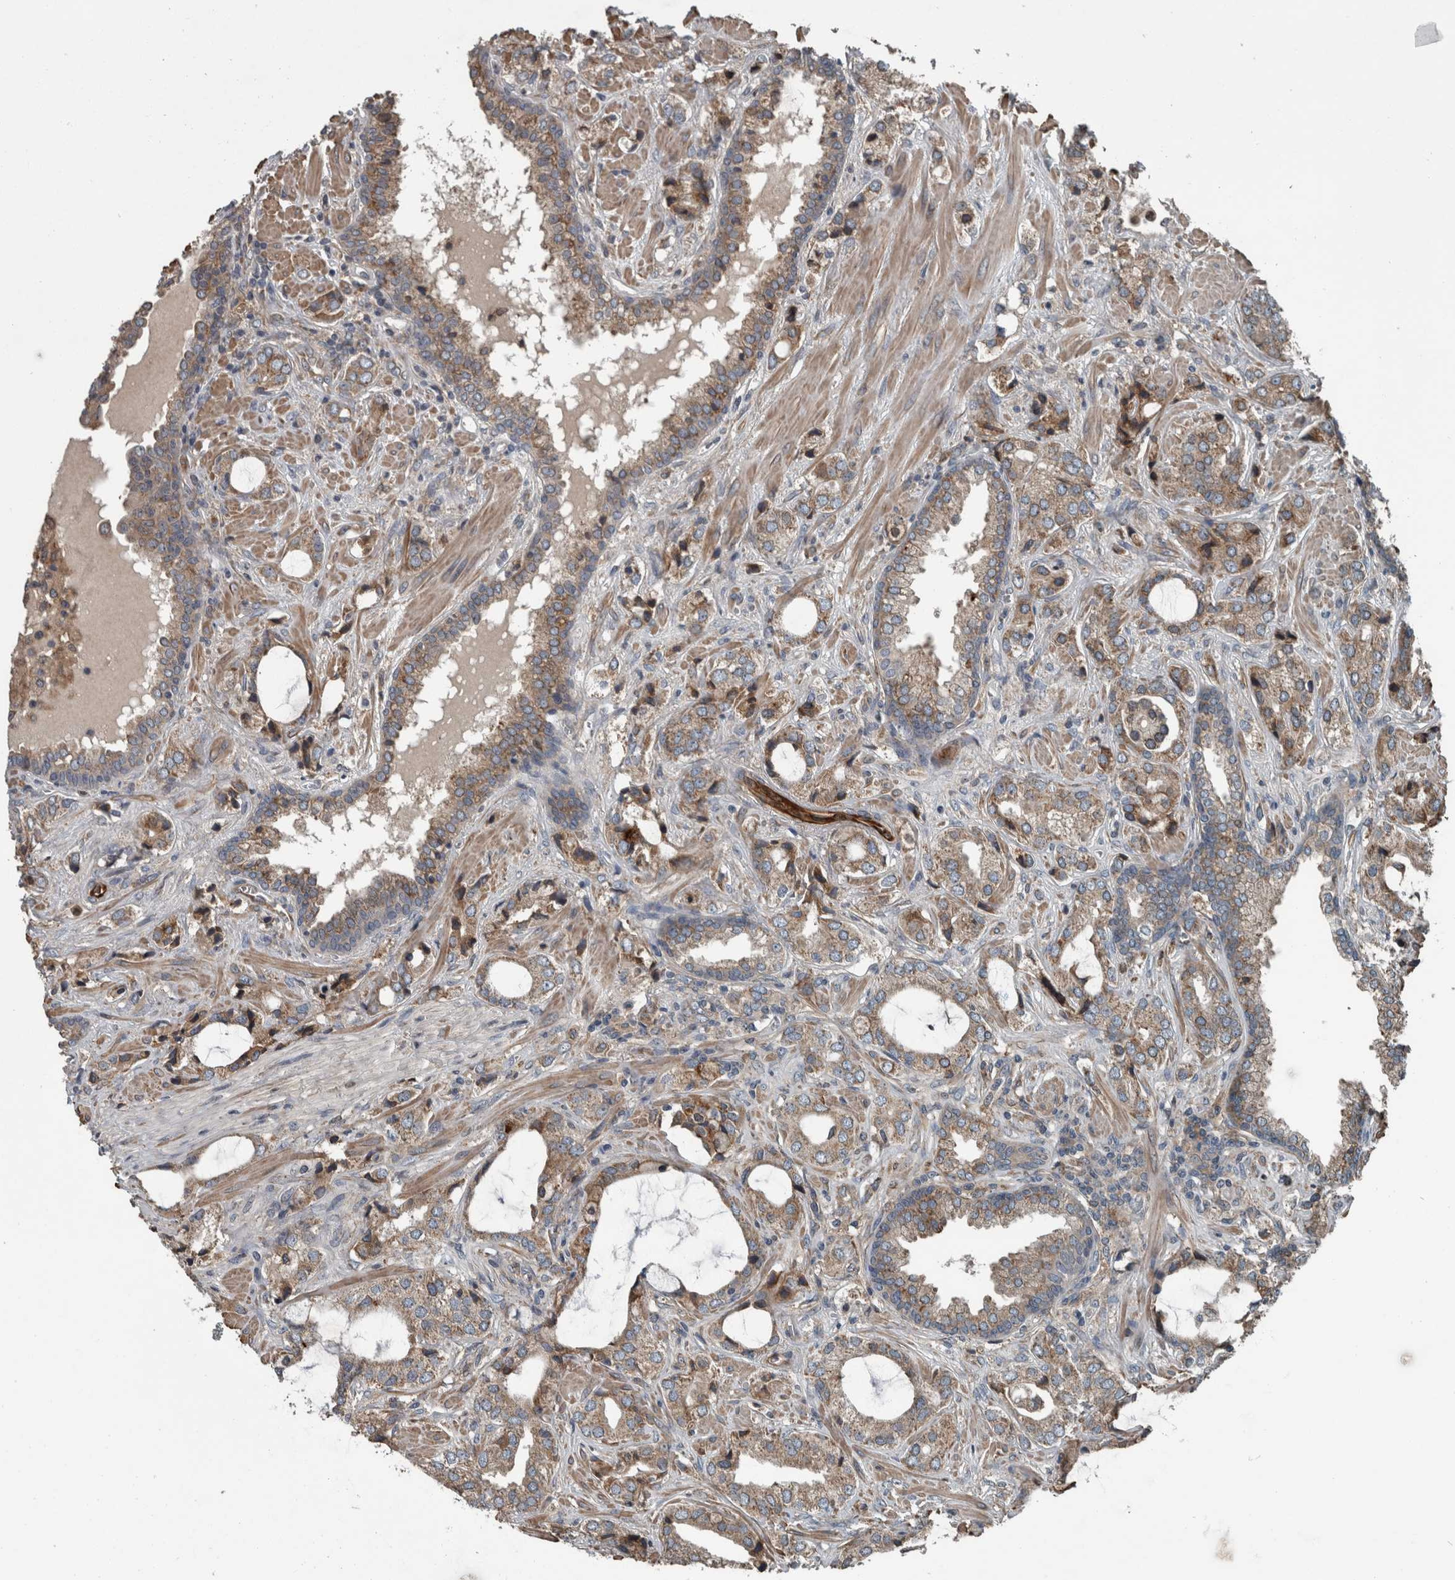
{"staining": {"intensity": "weak", "quantity": ">75%", "location": "cytoplasmic/membranous"}, "tissue": "prostate cancer", "cell_type": "Tumor cells", "image_type": "cancer", "snomed": [{"axis": "morphology", "description": "Adenocarcinoma, High grade"}, {"axis": "topography", "description": "Prostate"}], "caption": "Protein positivity by IHC exhibits weak cytoplasmic/membranous staining in approximately >75% of tumor cells in prostate cancer.", "gene": "EXOC8", "patient": {"sex": "male", "age": 66}}